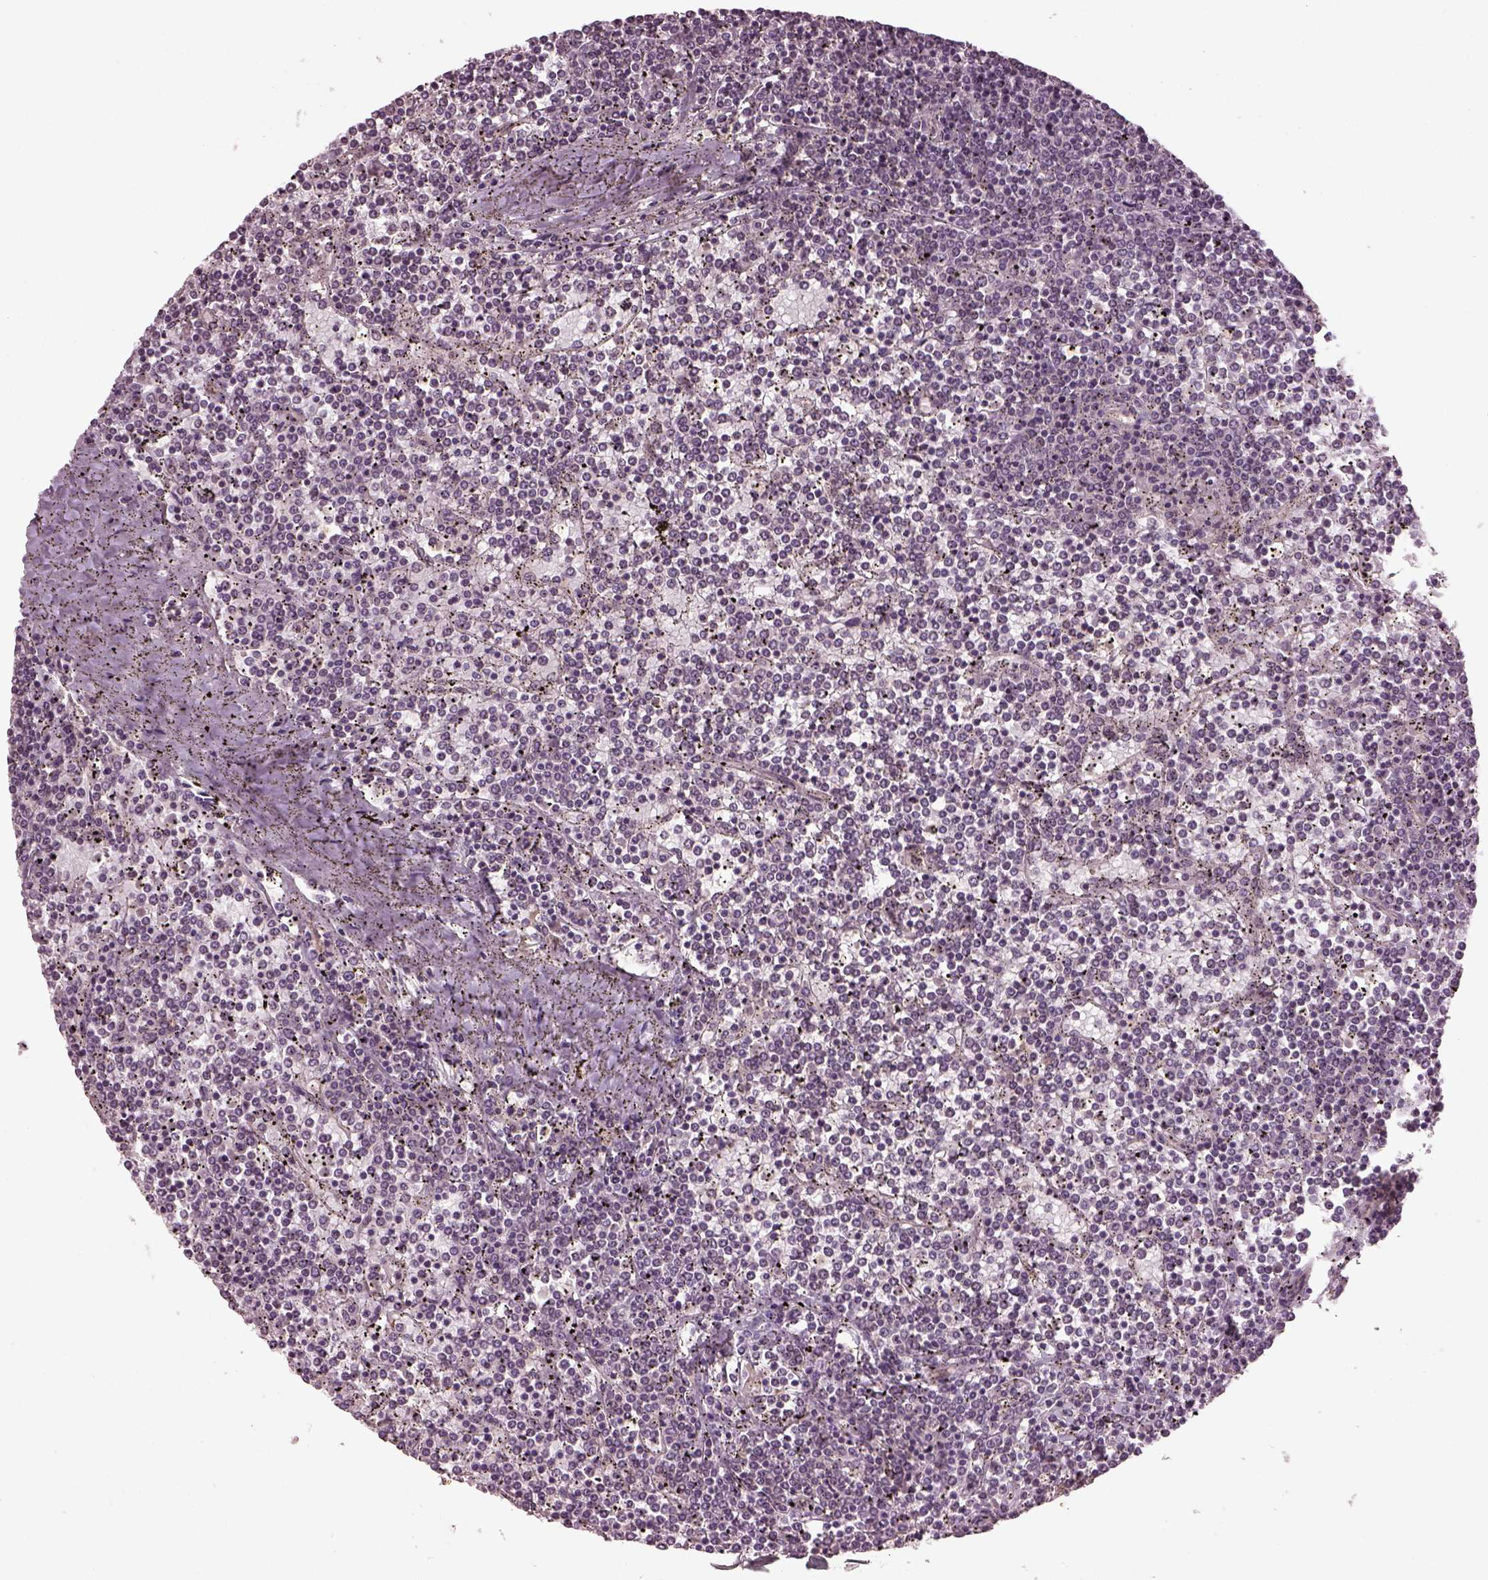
{"staining": {"intensity": "negative", "quantity": "none", "location": "none"}, "tissue": "lymphoma", "cell_type": "Tumor cells", "image_type": "cancer", "snomed": [{"axis": "morphology", "description": "Malignant lymphoma, non-Hodgkin's type, Low grade"}, {"axis": "topography", "description": "Spleen"}], "caption": "High power microscopy histopathology image of an immunohistochemistry (IHC) image of lymphoma, revealing no significant staining in tumor cells.", "gene": "GNRH1", "patient": {"sex": "female", "age": 19}}